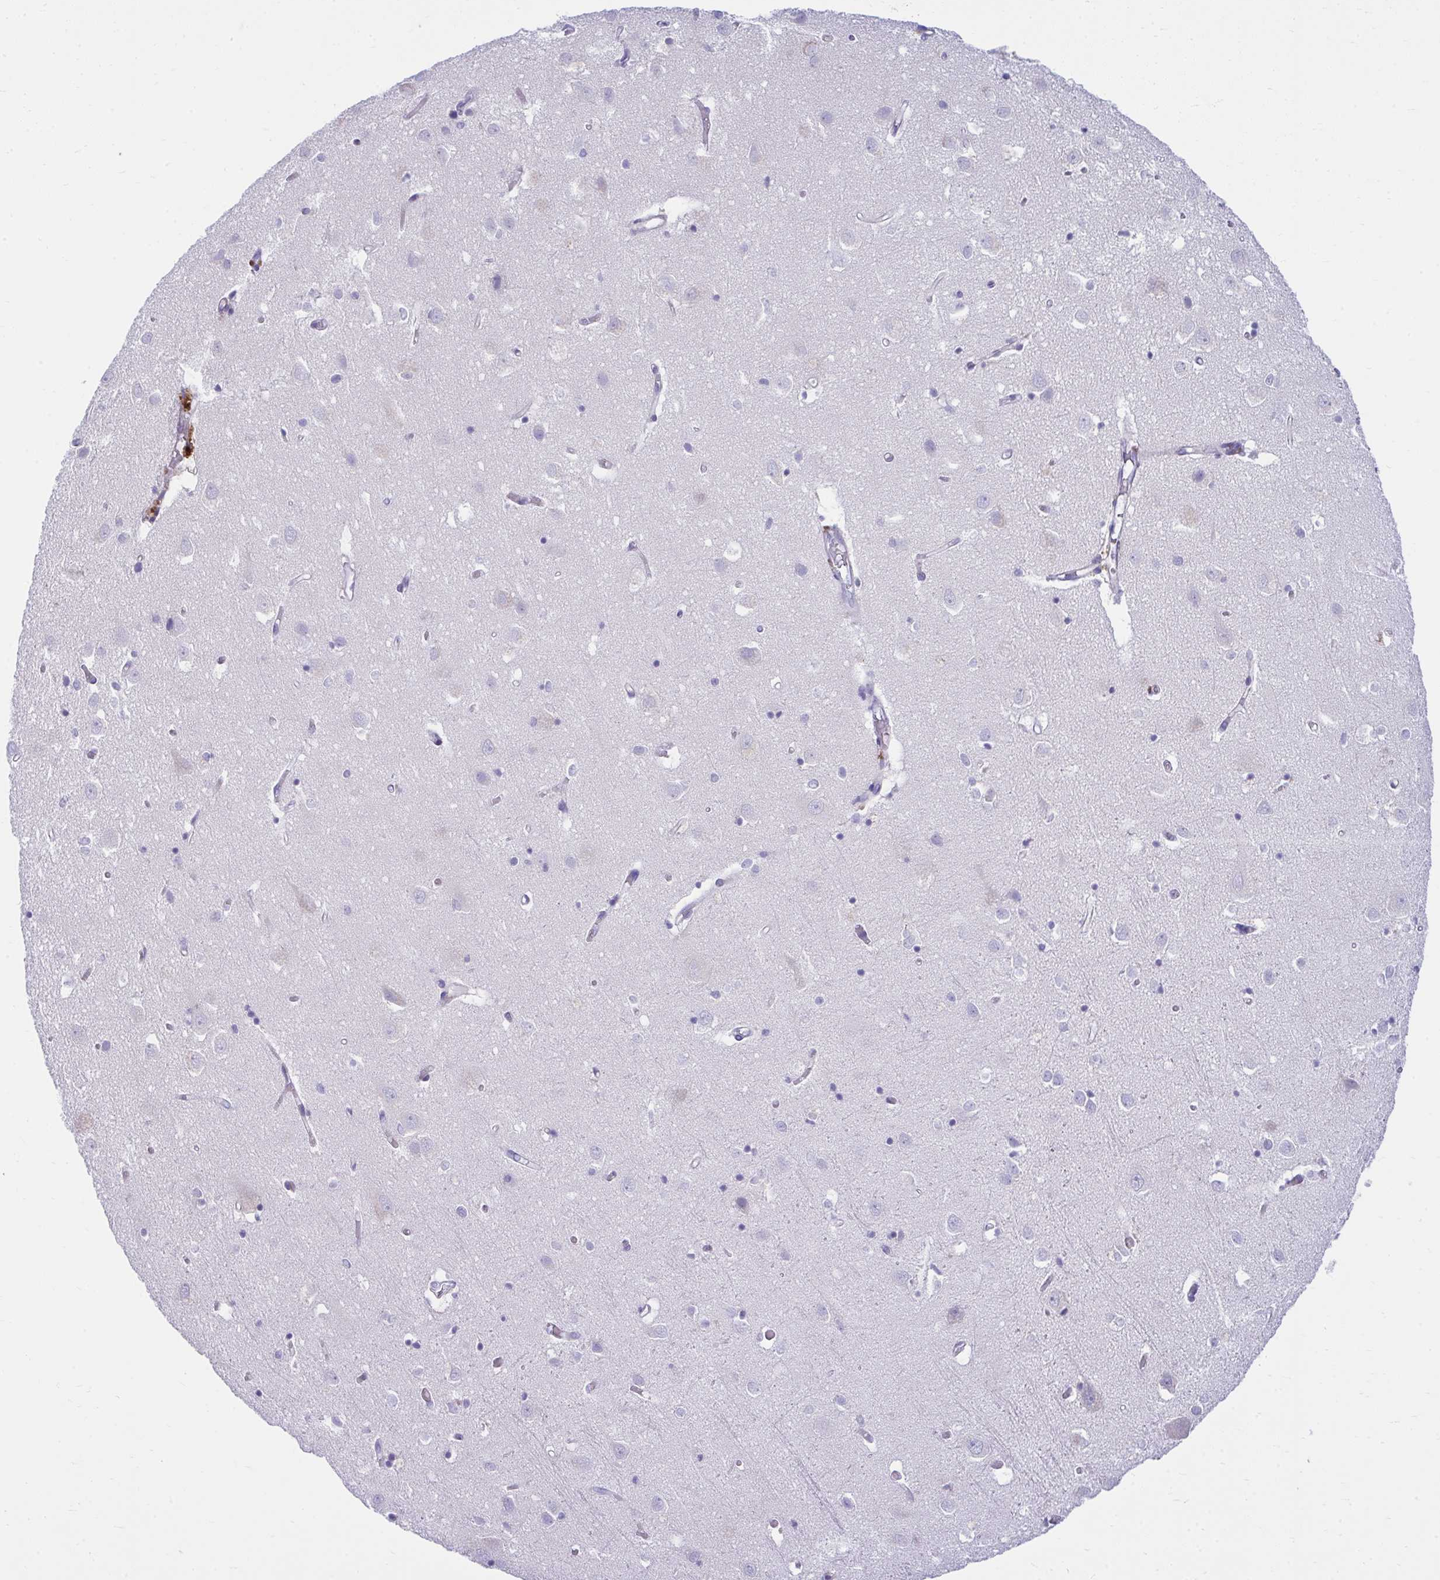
{"staining": {"intensity": "negative", "quantity": "none", "location": "none"}, "tissue": "cerebral cortex", "cell_type": "Endothelial cells", "image_type": "normal", "snomed": [{"axis": "morphology", "description": "Normal tissue, NOS"}, {"axis": "topography", "description": "Cerebral cortex"}], "caption": "Image shows no significant protein expression in endothelial cells of benign cerebral cortex. The staining is performed using DAB (3,3'-diaminobenzidine) brown chromogen with nuclei counter-stained in using hematoxylin.", "gene": "LRRC36", "patient": {"sex": "male", "age": 70}}